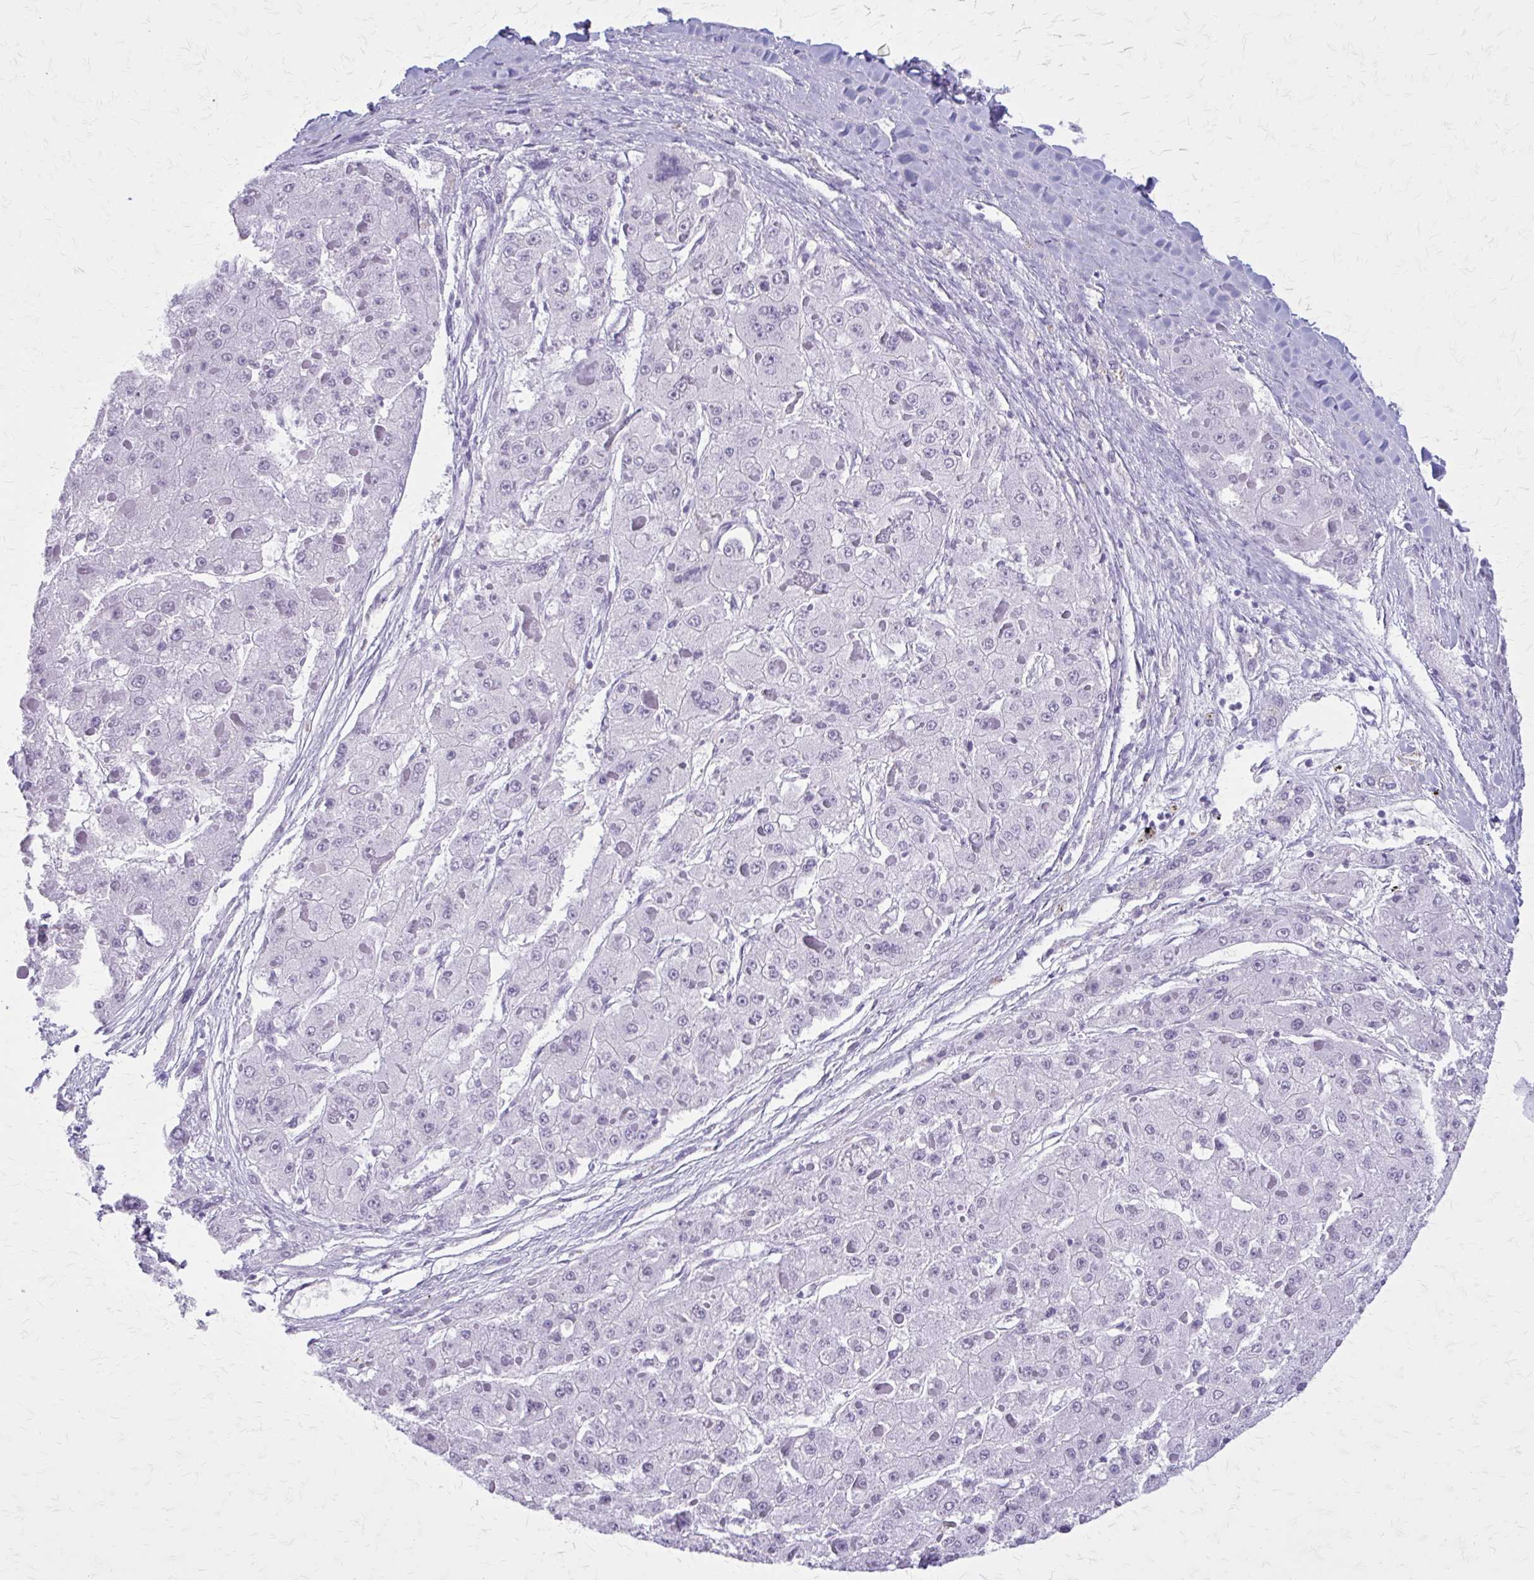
{"staining": {"intensity": "negative", "quantity": "none", "location": "none"}, "tissue": "liver cancer", "cell_type": "Tumor cells", "image_type": "cancer", "snomed": [{"axis": "morphology", "description": "Carcinoma, Hepatocellular, NOS"}, {"axis": "topography", "description": "Liver"}], "caption": "High power microscopy histopathology image of an IHC micrograph of liver hepatocellular carcinoma, revealing no significant expression in tumor cells. (DAB immunohistochemistry (IHC), high magnification).", "gene": "GAD1", "patient": {"sex": "female", "age": 73}}